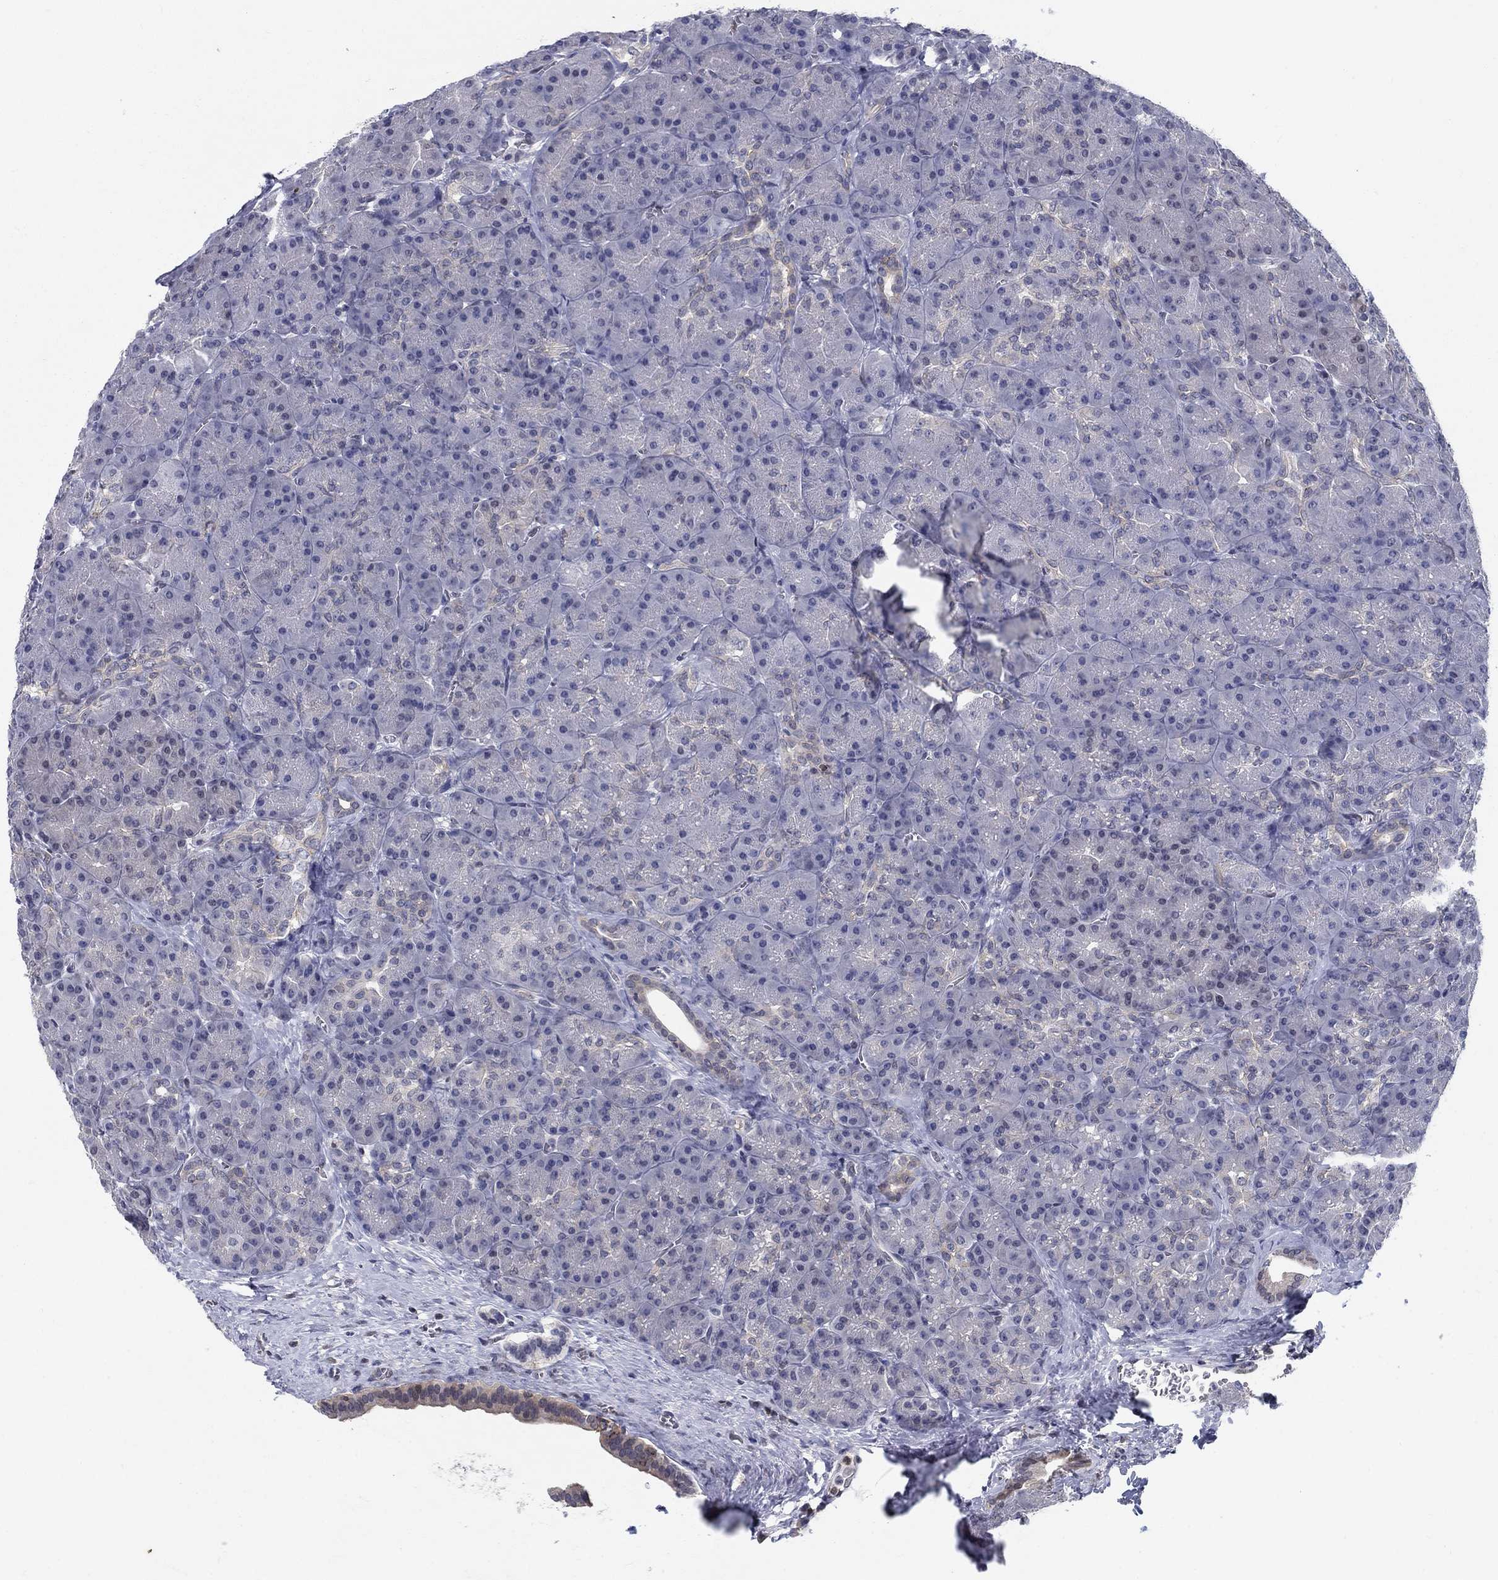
{"staining": {"intensity": "negative", "quantity": "none", "location": "none"}, "tissue": "pancreas", "cell_type": "Exocrine glandular cells", "image_type": "normal", "snomed": [{"axis": "morphology", "description": "Normal tissue, NOS"}, {"axis": "topography", "description": "Pancreas"}], "caption": "Image shows no significant protein expression in exocrine glandular cells of normal pancreas.", "gene": "CENPE", "patient": {"sex": "male", "age": 57}}